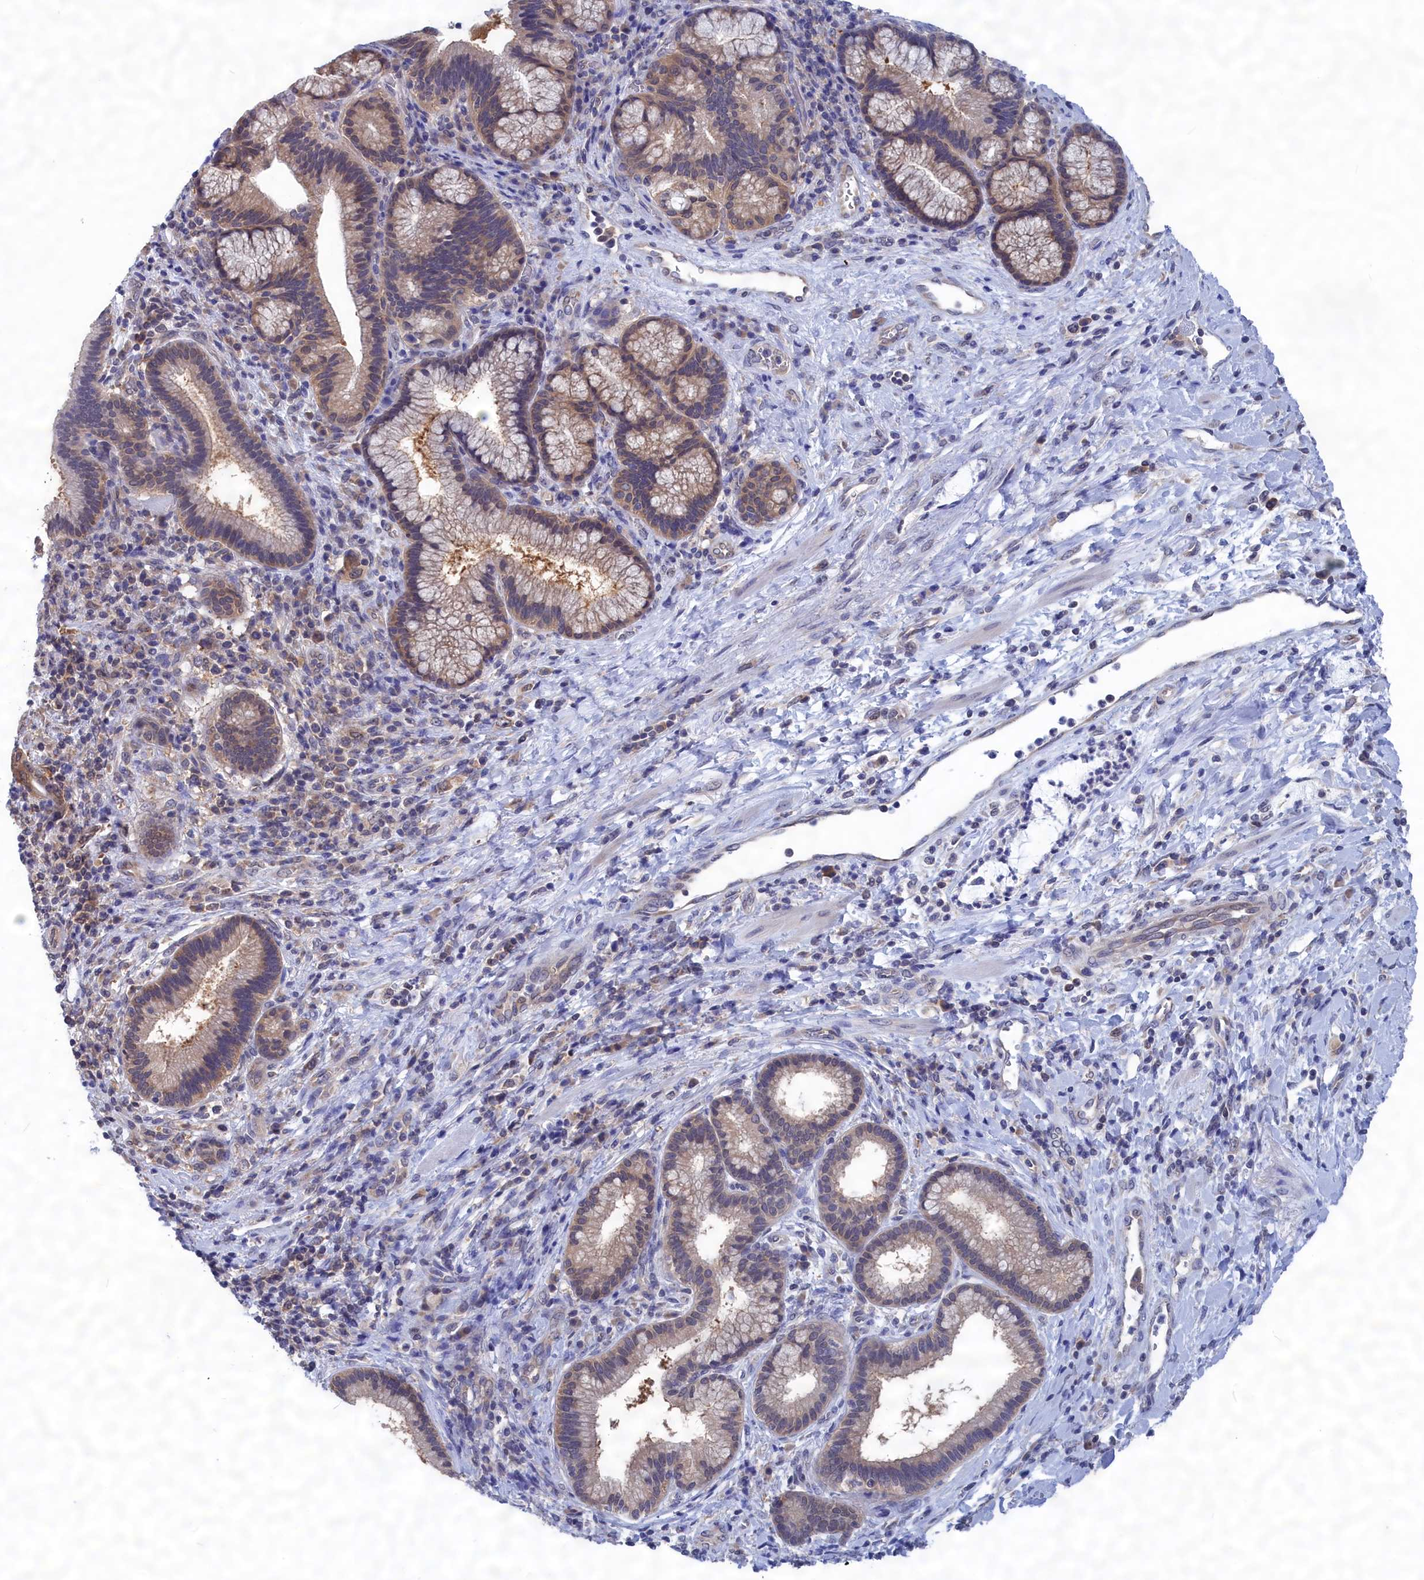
{"staining": {"intensity": "weak", "quantity": "25%-75%", "location": "cytoplasmic/membranous"}, "tissue": "pancreatic cancer", "cell_type": "Tumor cells", "image_type": "cancer", "snomed": [{"axis": "morphology", "description": "Normal tissue, NOS"}, {"axis": "morphology", "description": "Adenocarcinoma, NOS"}, {"axis": "topography", "description": "Pancreas"}], "caption": "Pancreatic adenocarcinoma was stained to show a protein in brown. There is low levels of weak cytoplasmic/membranous staining in about 25%-75% of tumor cells.", "gene": "PGP", "patient": {"sex": "female", "age": 55}}